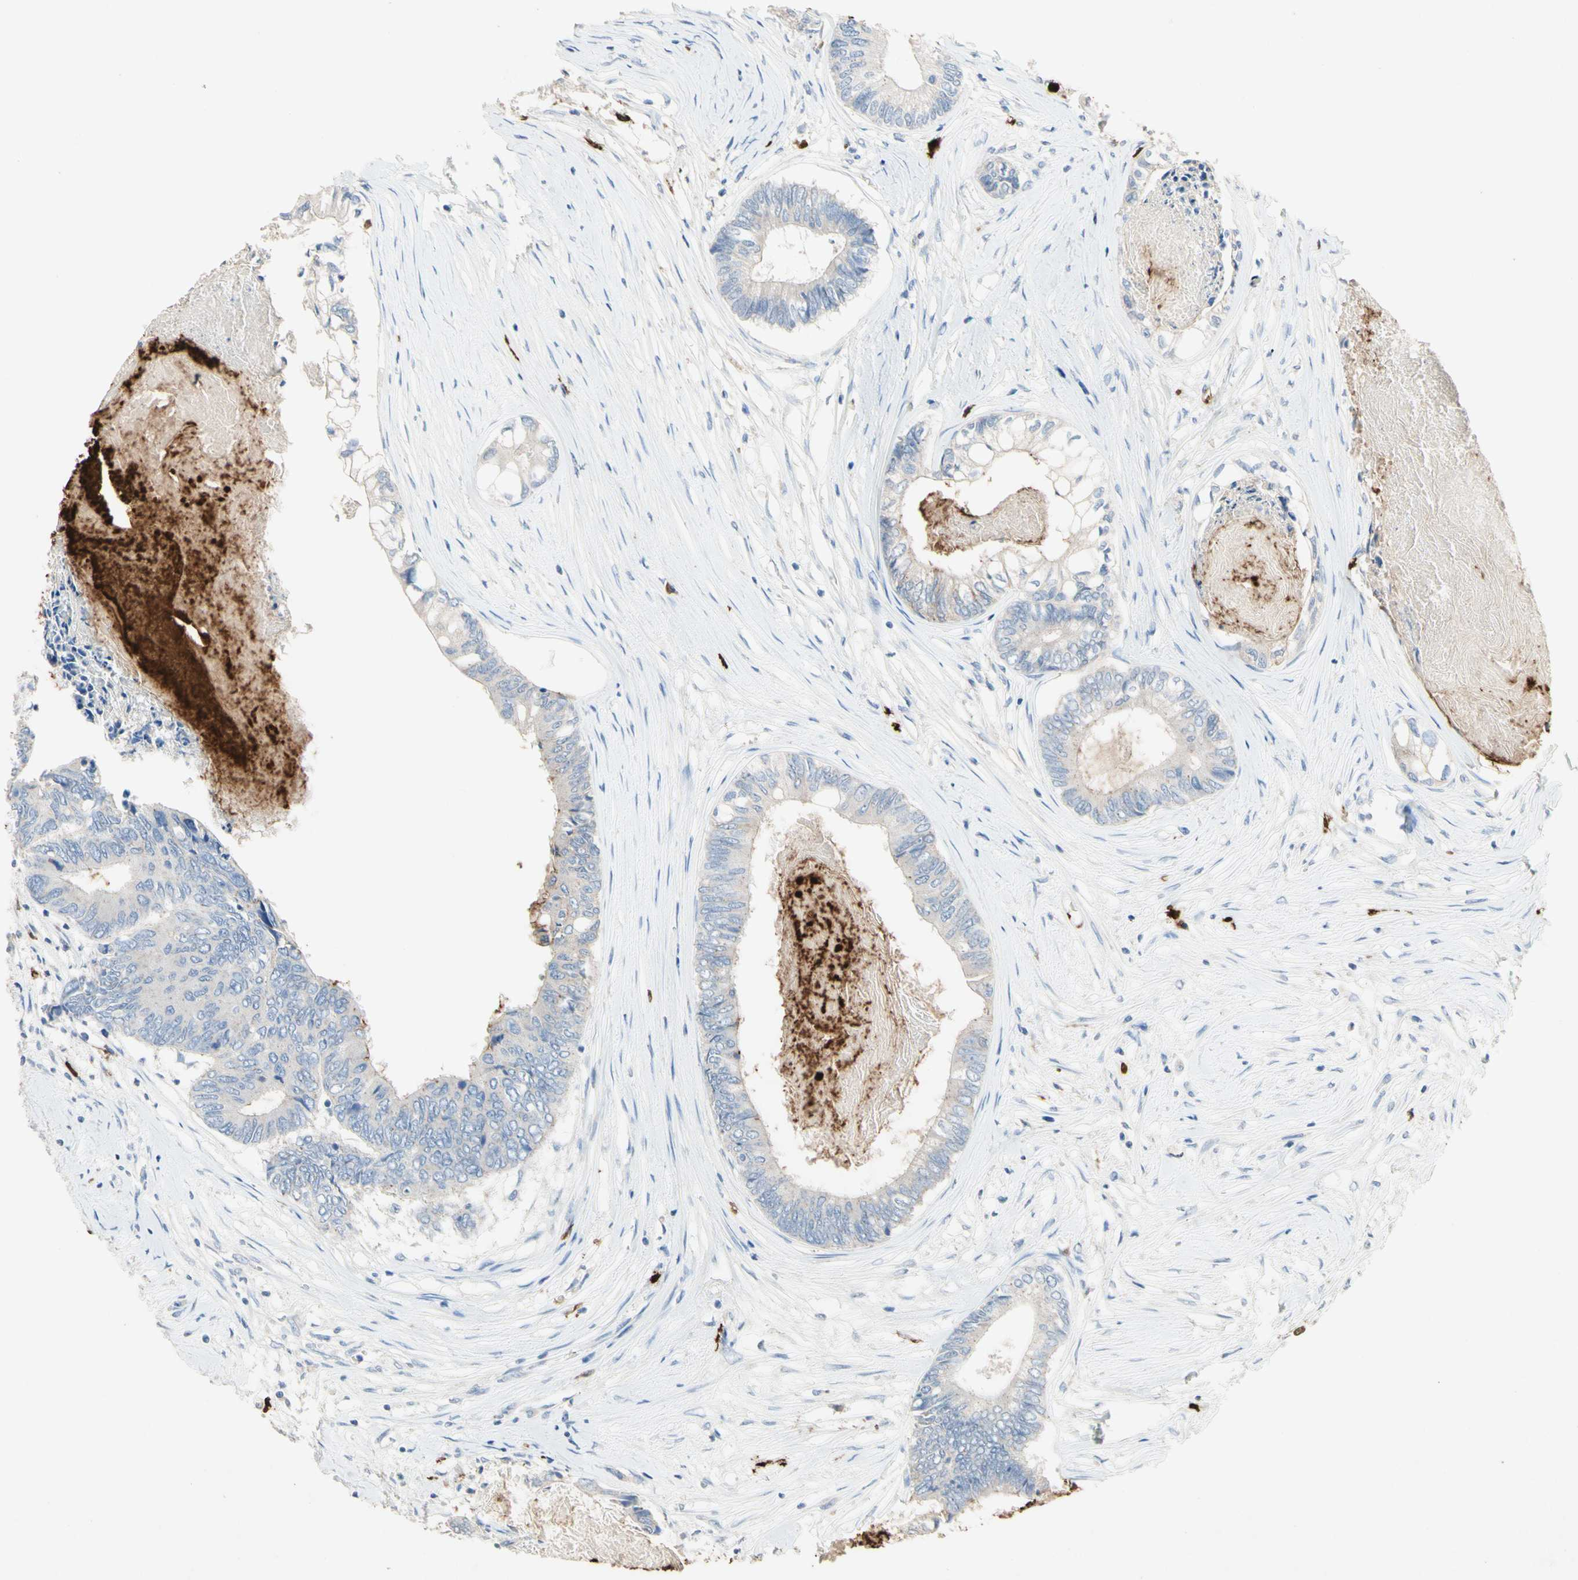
{"staining": {"intensity": "negative", "quantity": "none", "location": "none"}, "tissue": "colorectal cancer", "cell_type": "Tumor cells", "image_type": "cancer", "snomed": [{"axis": "morphology", "description": "Adenocarcinoma, NOS"}, {"axis": "topography", "description": "Rectum"}], "caption": "The immunohistochemistry image has no significant positivity in tumor cells of adenocarcinoma (colorectal) tissue.", "gene": "NFKBIZ", "patient": {"sex": "male", "age": 63}}